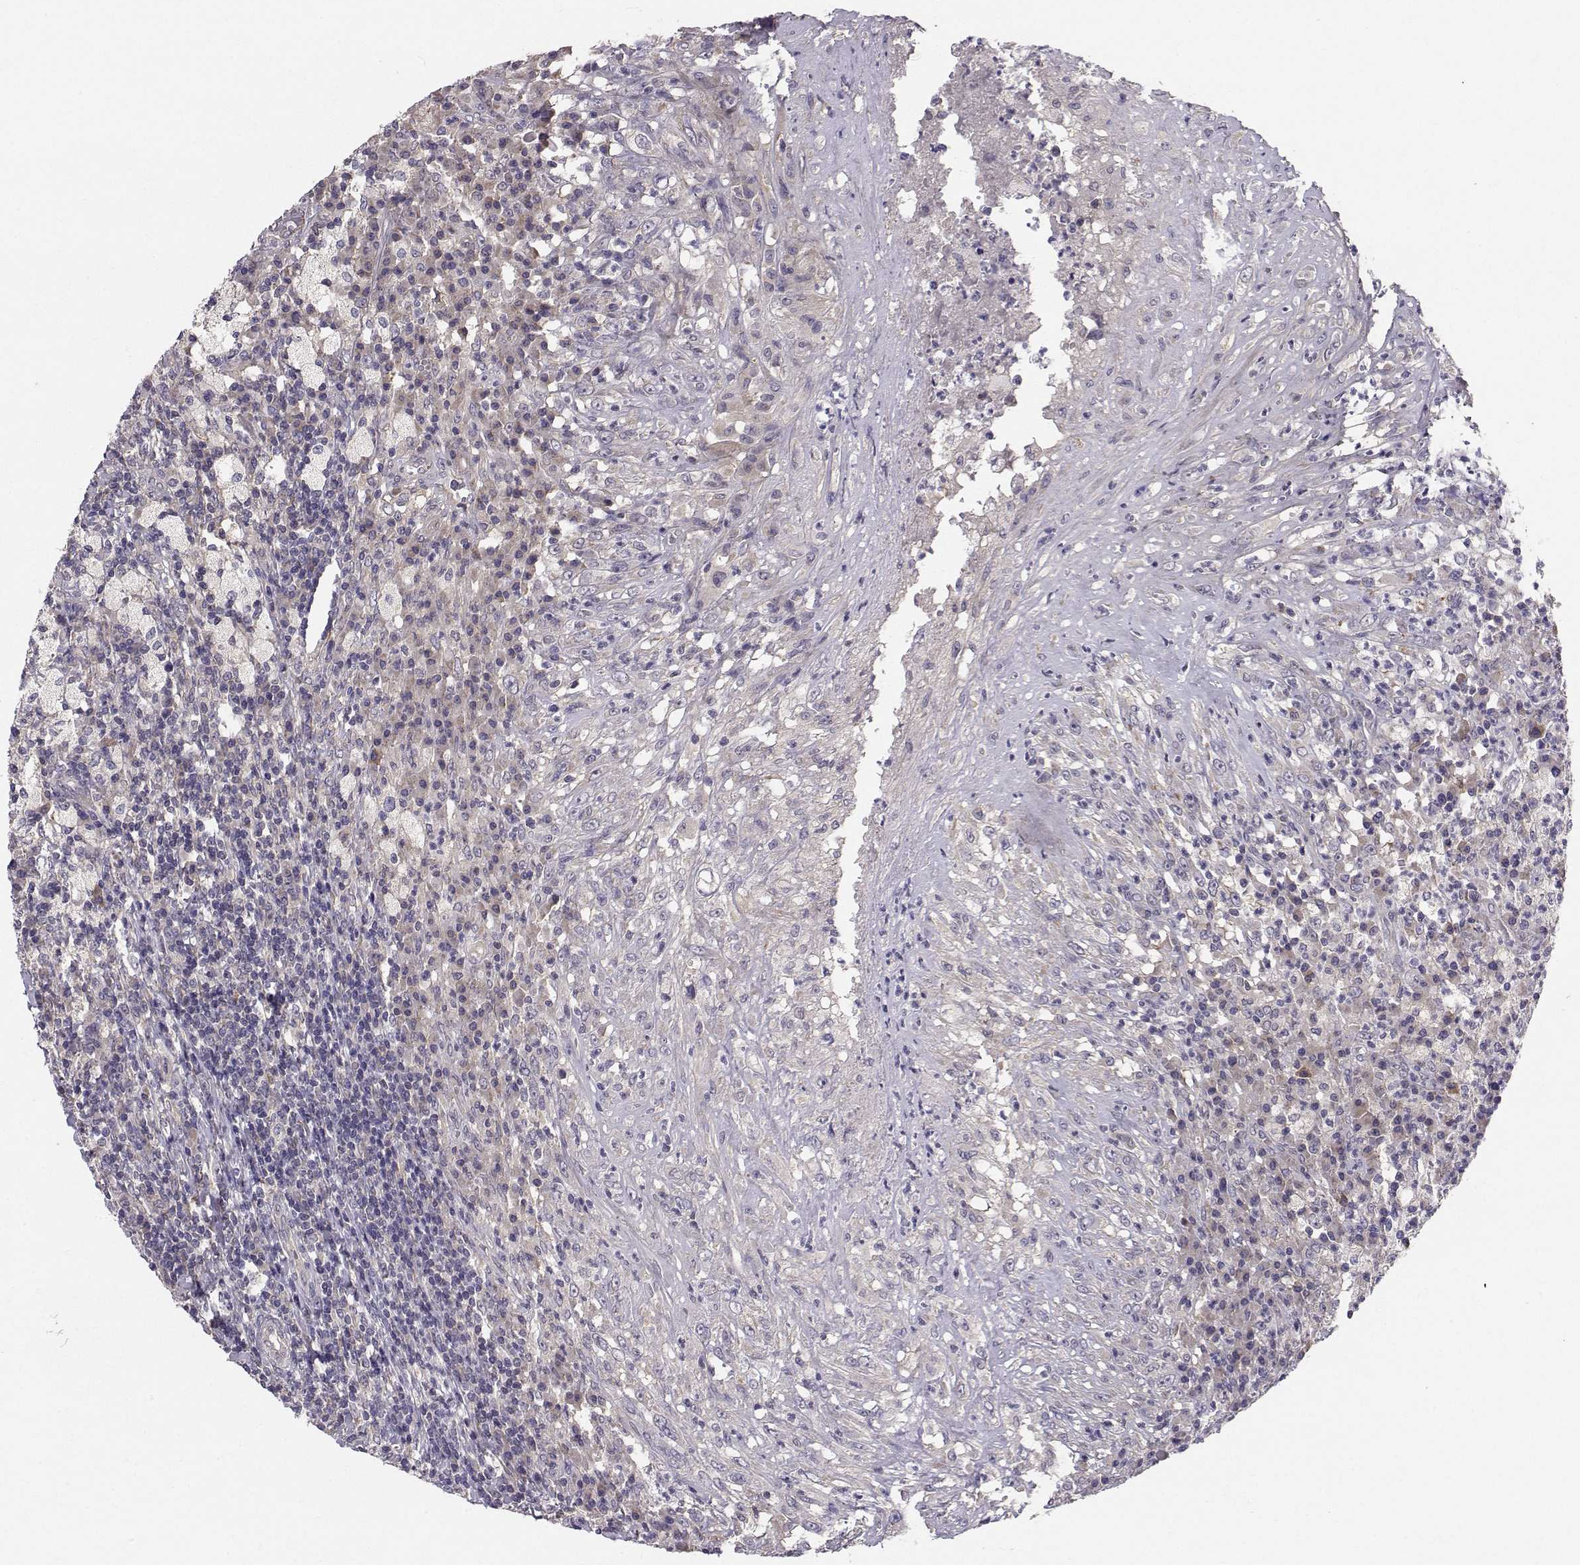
{"staining": {"intensity": "negative", "quantity": "none", "location": "none"}, "tissue": "testis cancer", "cell_type": "Tumor cells", "image_type": "cancer", "snomed": [{"axis": "morphology", "description": "Necrosis, NOS"}, {"axis": "morphology", "description": "Carcinoma, Embryonal, NOS"}, {"axis": "topography", "description": "Testis"}], "caption": "Protein analysis of embryonal carcinoma (testis) shows no significant positivity in tumor cells. The staining is performed using DAB (3,3'-diaminobenzidine) brown chromogen with nuclei counter-stained in using hematoxylin.", "gene": "PEX5L", "patient": {"sex": "male", "age": 19}}